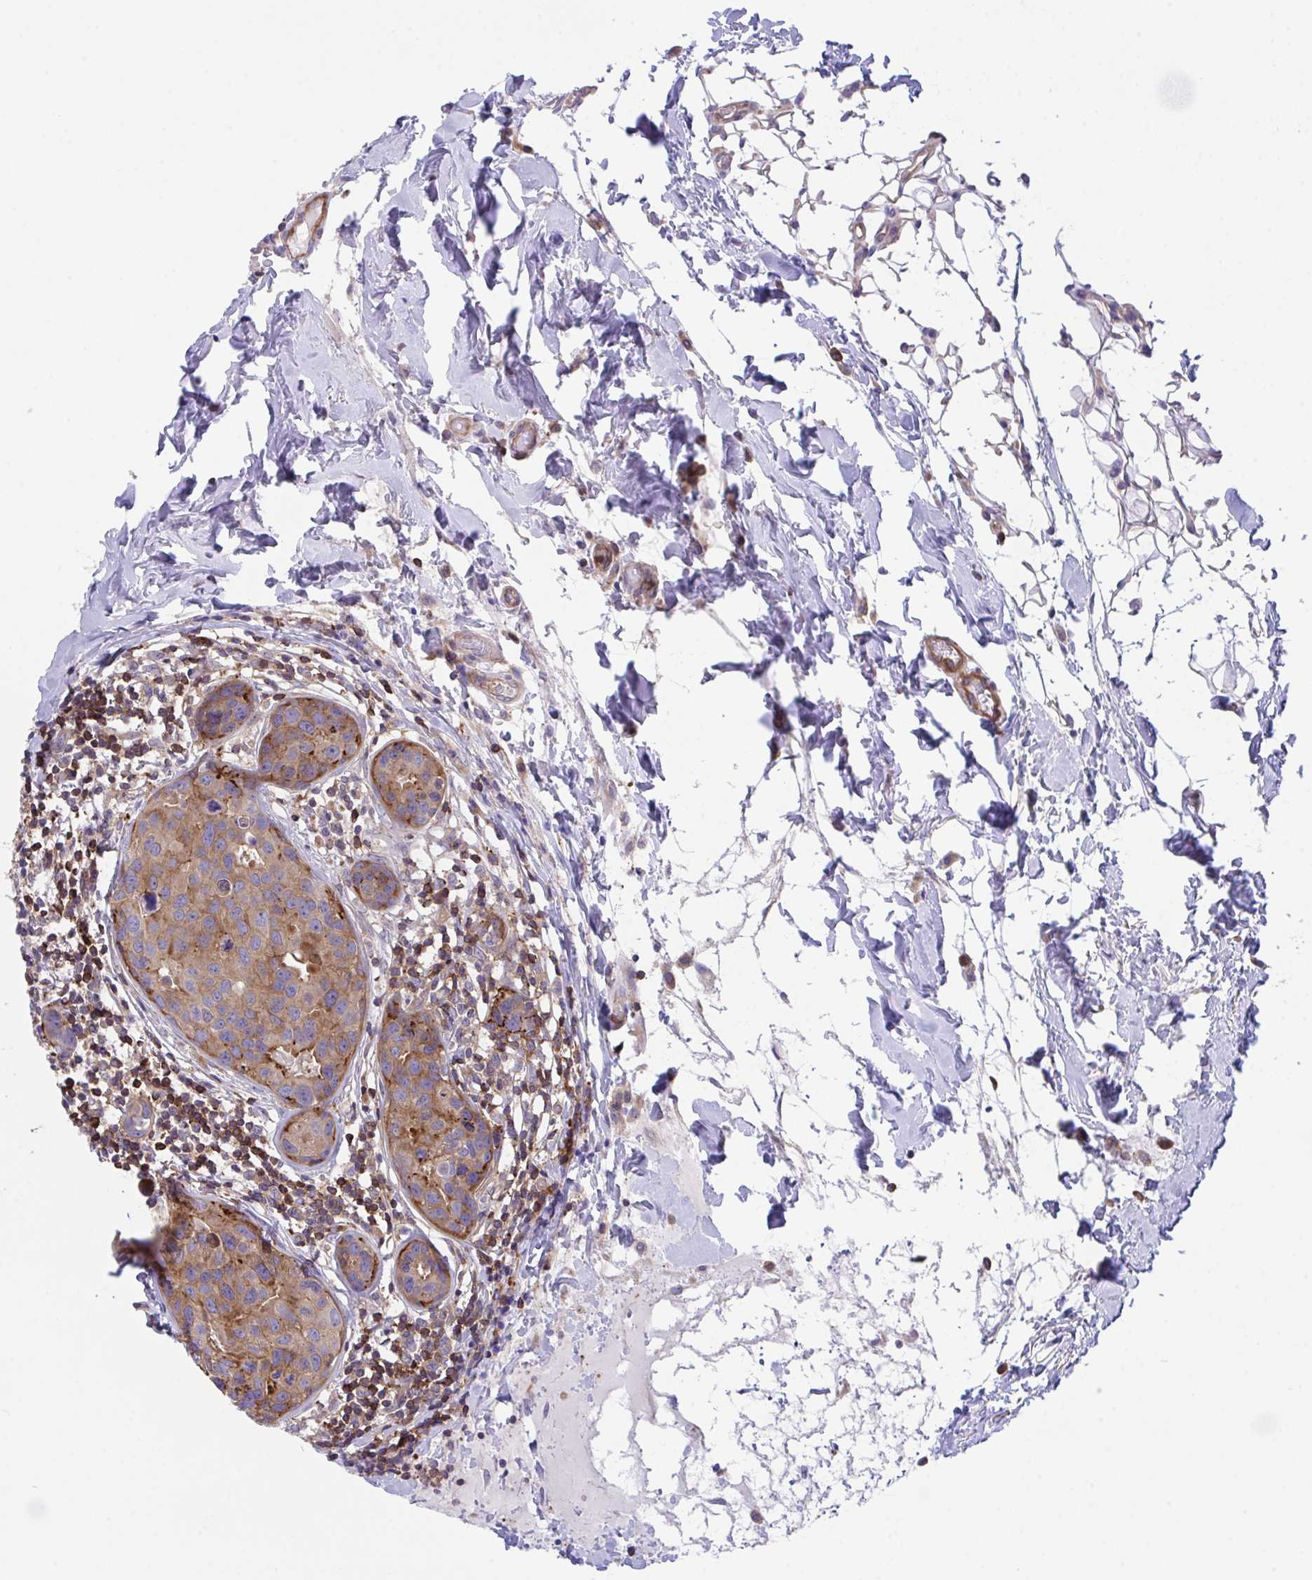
{"staining": {"intensity": "moderate", "quantity": ">75%", "location": "cytoplasmic/membranous,nuclear"}, "tissue": "breast cancer", "cell_type": "Tumor cells", "image_type": "cancer", "snomed": [{"axis": "morphology", "description": "Duct carcinoma"}, {"axis": "topography", "description": "Breast"}], "caption": "Human breast cancer stained with a protein marker exhibits moderate staining in tumor cells.", "gene": "PPIH", "patient": {"sex": "female", "age": 24}}